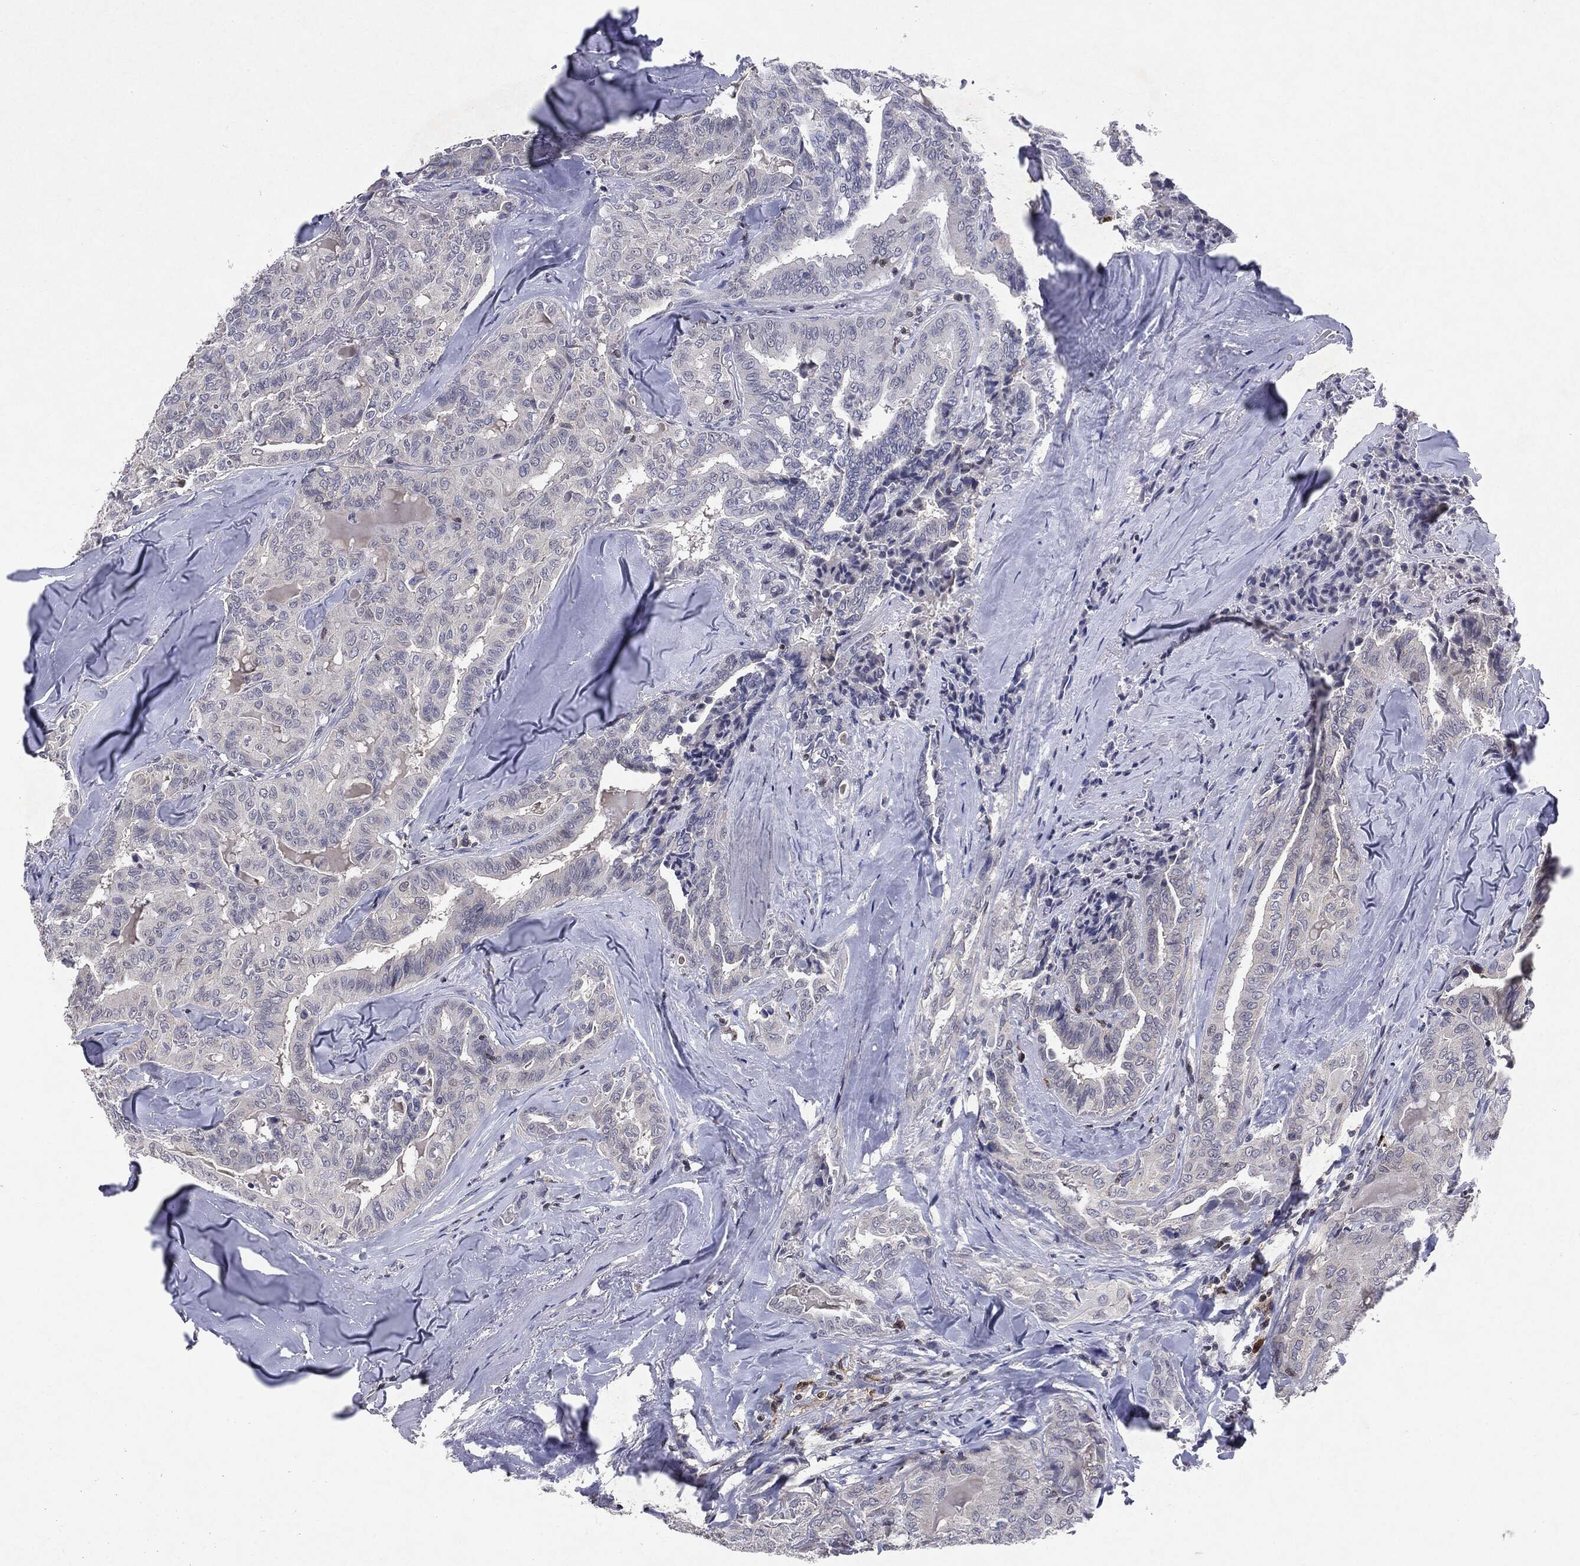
{"staining": {"intensity": "negative", "quantity": "none", "location": "none"}, "tissue": "thyroid cancer", "cell_type": "Tumor cells", "image_type": "cancer", "snomed": [{"axis": "morphology", "description": "Papillary adenocarcinoma, NOS"}, {"axis": "topography", "description": "Thyroid gland"}], "caption": "This is a photomicrograph of immunohistochemistry (IHC) staining of papillary adenocarcinoma (thyroid), which shows no expression in tumor cells.", "gene": "KIF2C", "patient": {"sex": "female", "age": 68}}